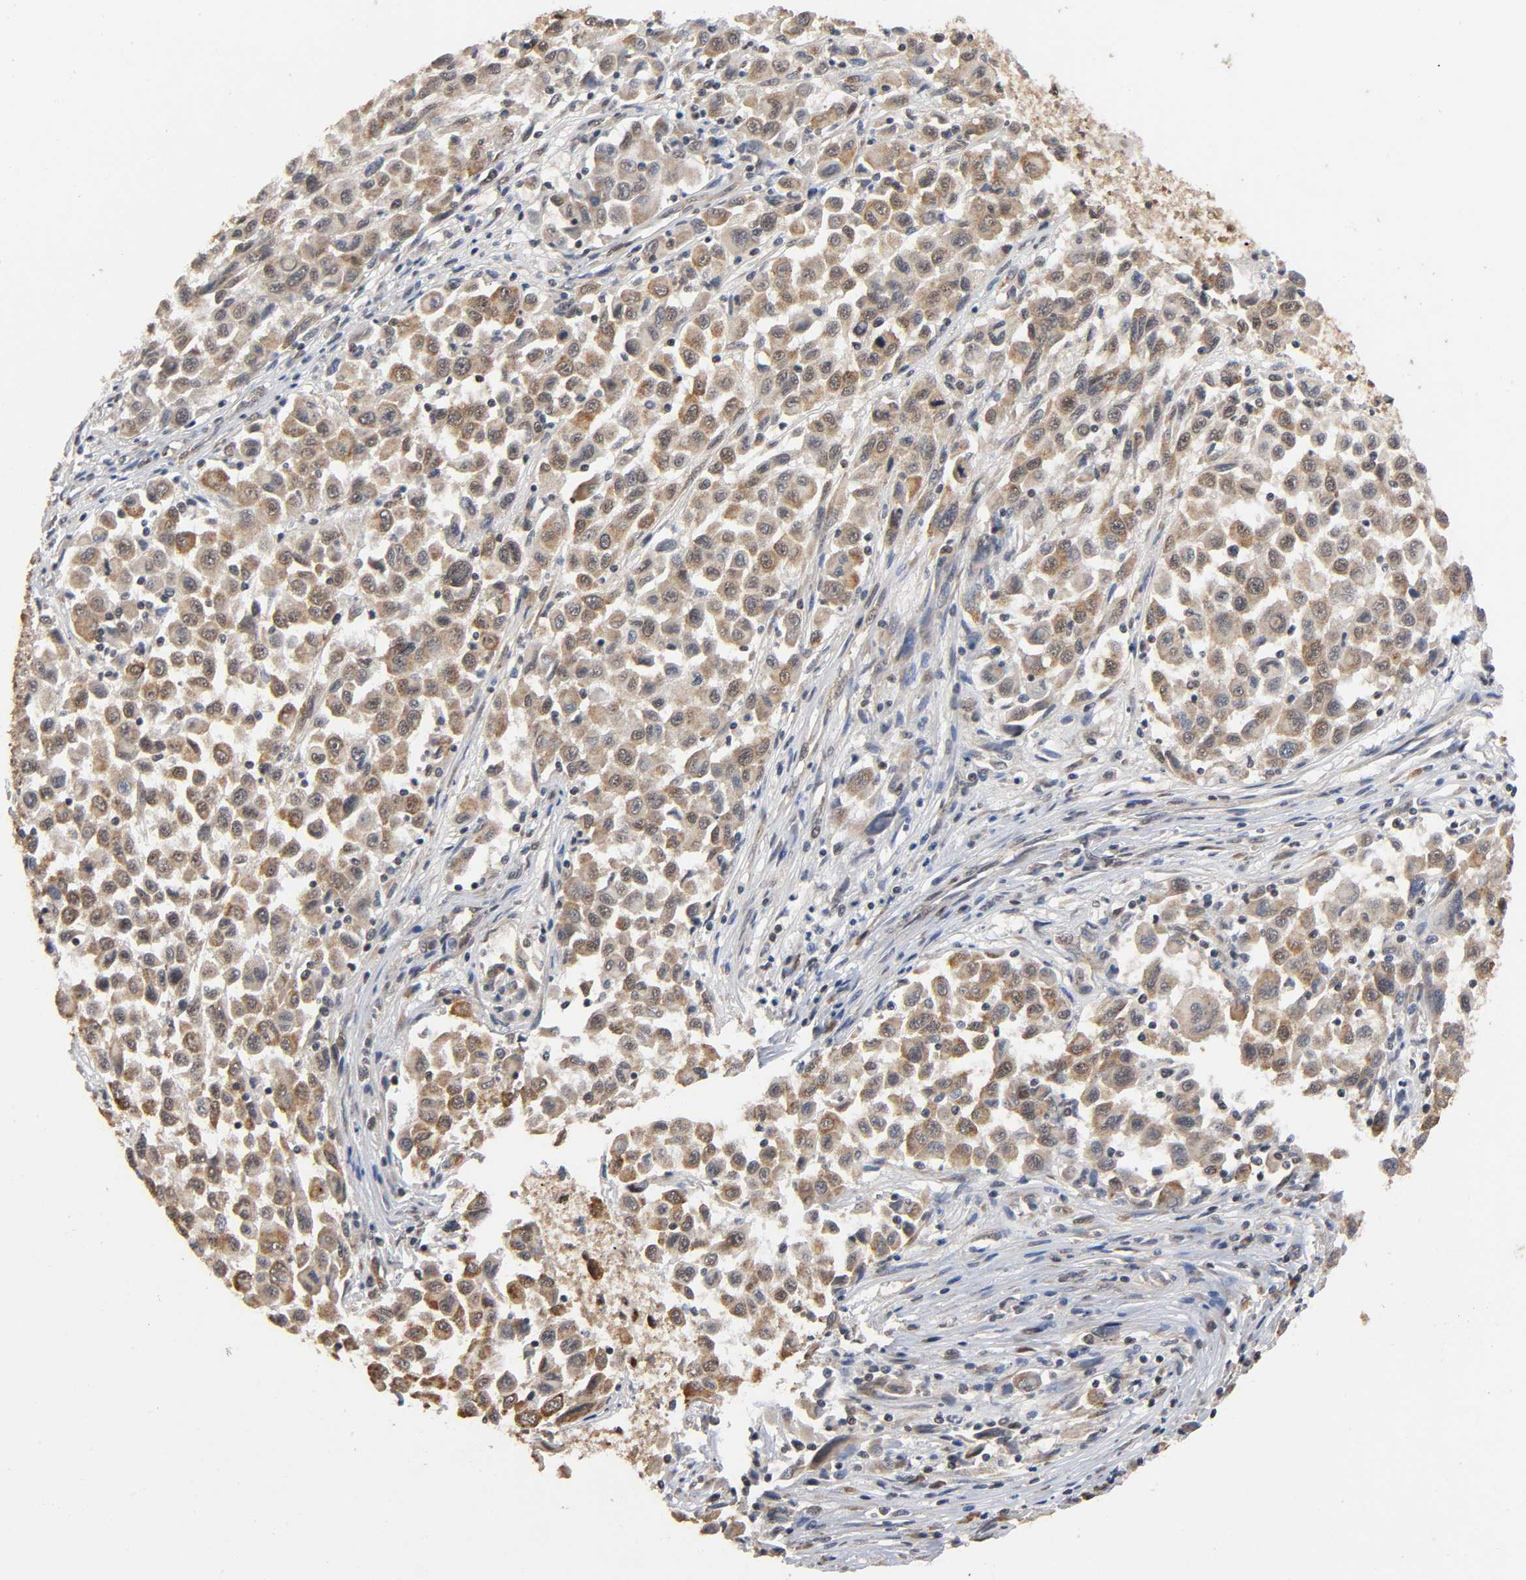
{"staining": {"intensity": "moderate", "quantity": ">75%", "location": "cytoplasmic/membranous,nuclear"}, "tissue": "melanoma", "cell_type": "Tumor cells", "image_type": "cancer", "snomed": [{"axis": "morphology", "description": "Malignant melanoma, Metastatic site"}, {"axis": "topography", "description": "Lymph node"}], "caption": "Protein staining of malignant melanoma (metastatic site) tissue shows moderate cytoplasmic/membranous and nuclear positivity in about >75% of tumor cells.", "gene": "ZNF384", "patient": {"sex": "male", "age": 61}}